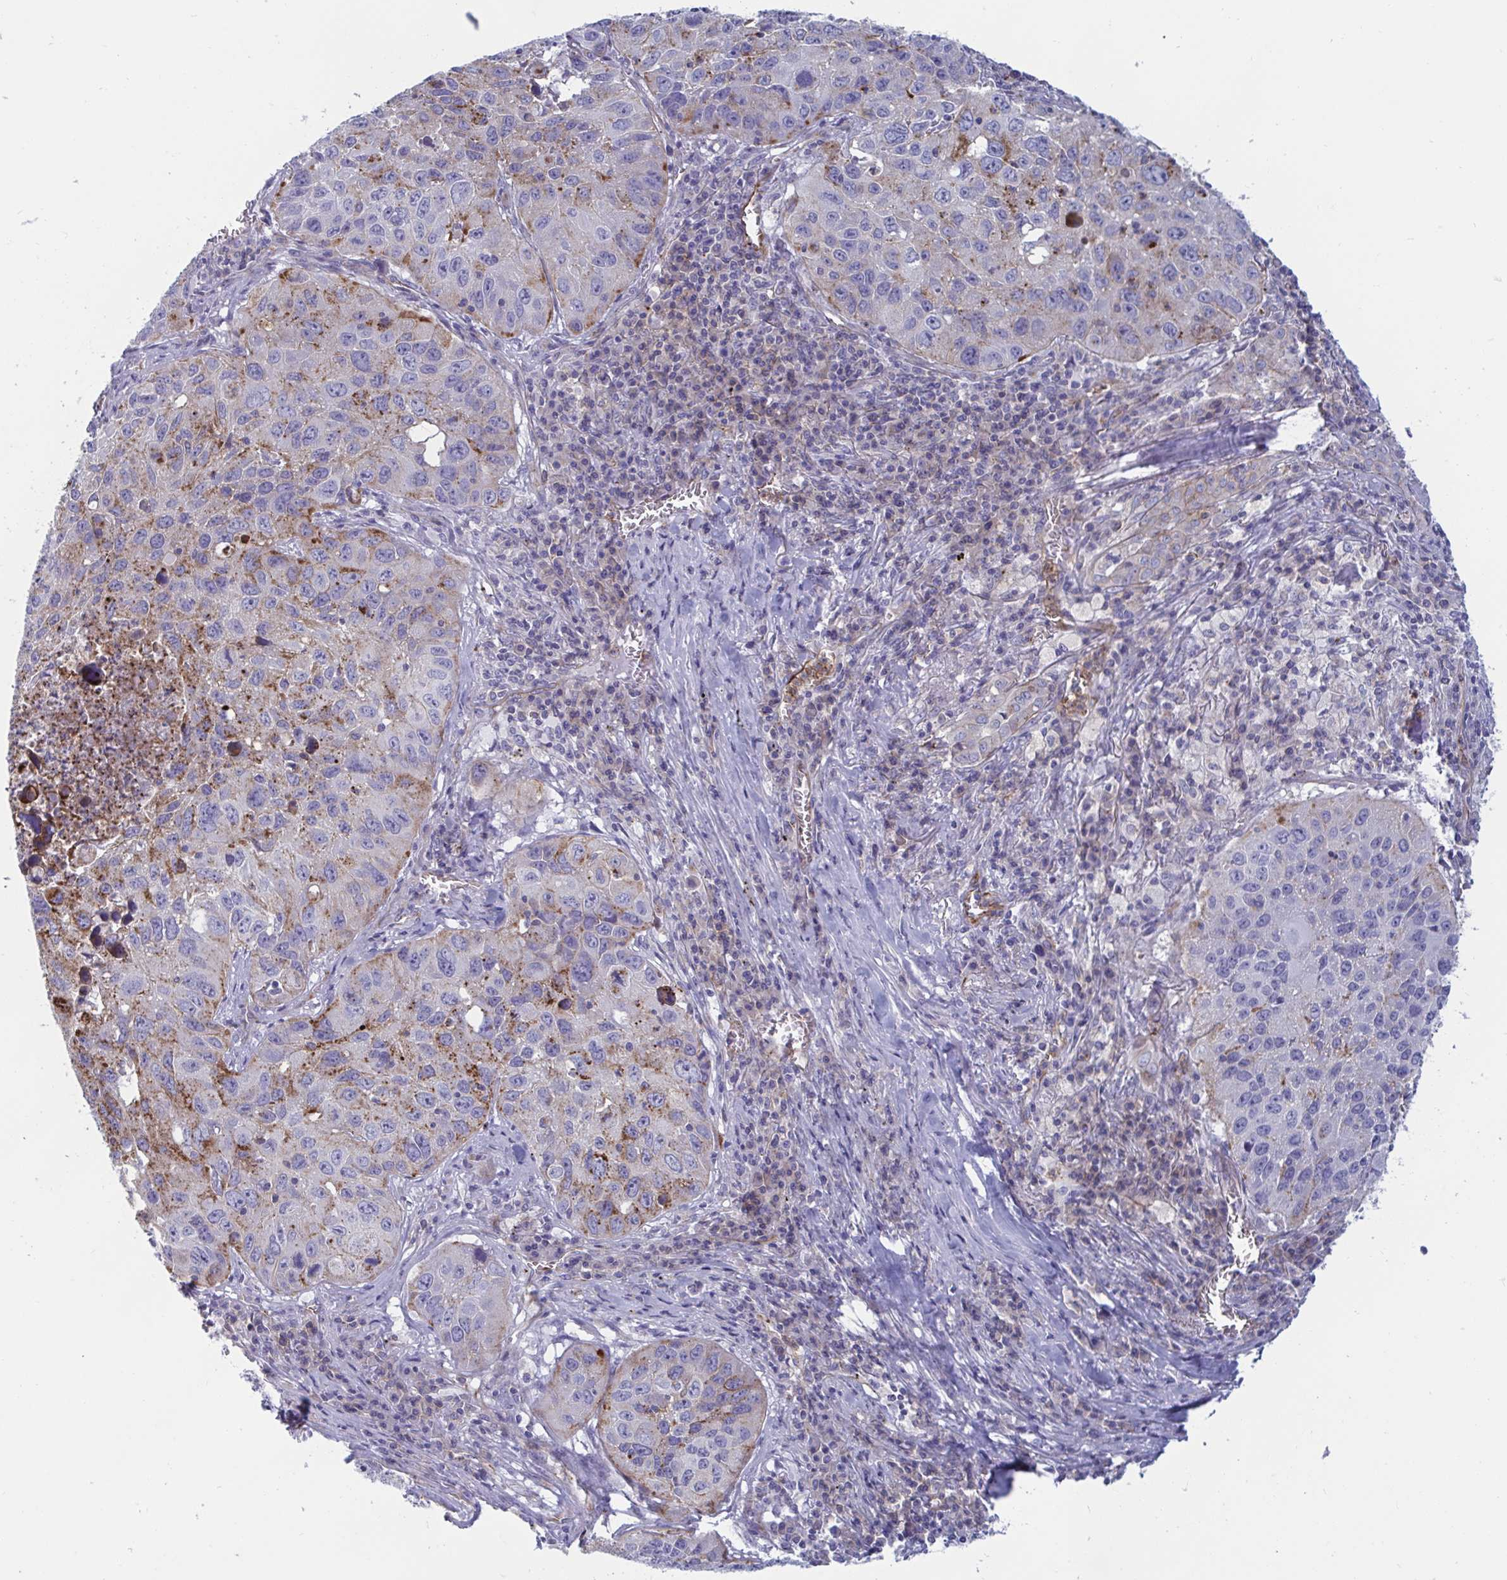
{"staining": {"intensity": "moderate", "quantity": "<25%", "location": "cytoplasmic/membranous"}, "tissue": "lung cancer", "cell_type": "Tumor cells", "image_type": "cancer", "snomed": [{"axis": "morphology", "description": "Squamous cell carcinoma, NOS"}, {"axis": "topography", "description": "Lung"}], "caption": "IHC histopathology image of human lung cancer (squamous cell carcinoma) stained for a protein (brown), which reveals low levels of moderate cytoplasmic/membranous positivity in approximately <25% of tumor cells.", "gene": "SLC9A6", "patient": {"sex": "female", "age": 61}}